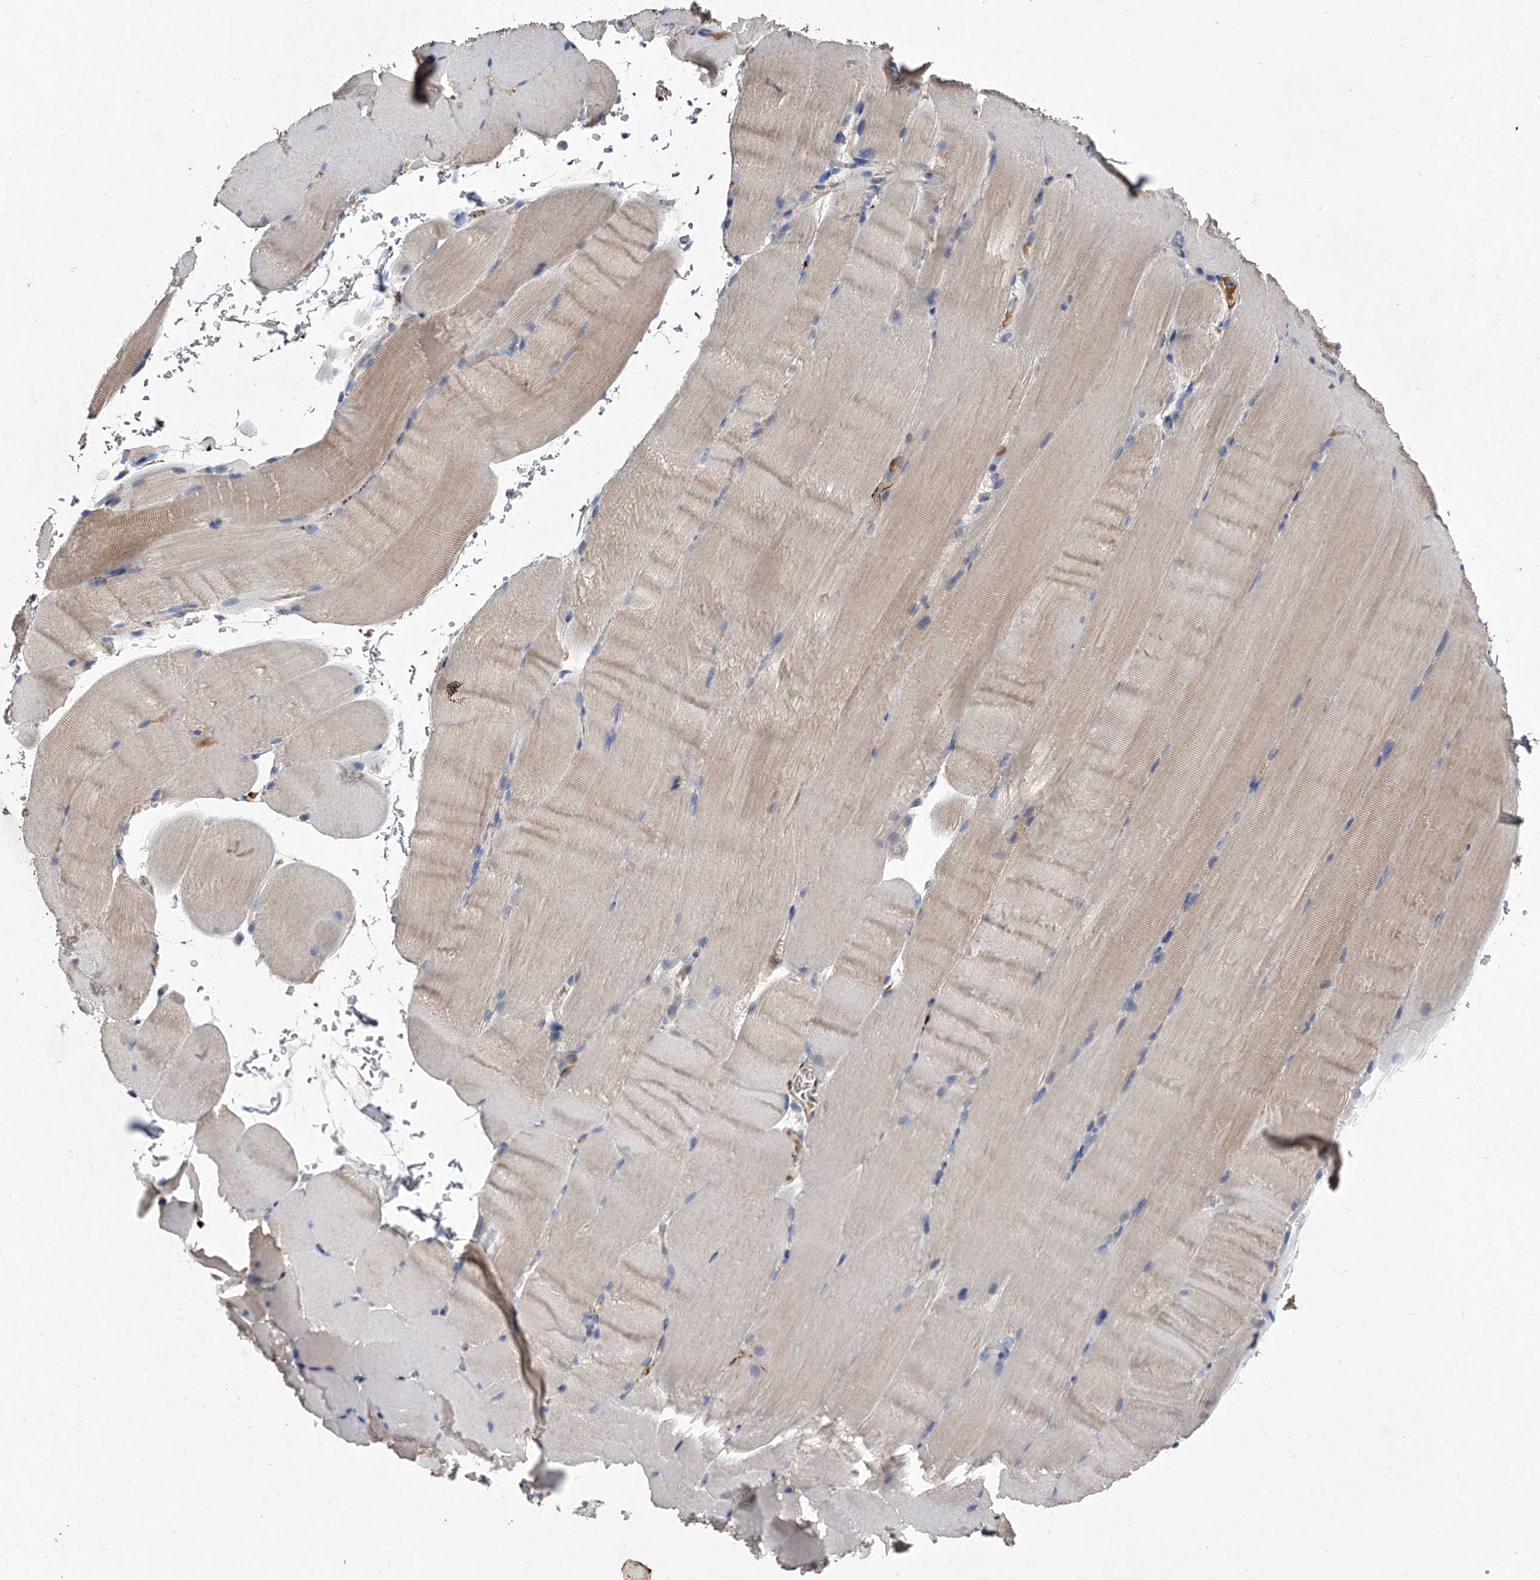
{"staining": {"intensity": "weak", "quantity": "25%-75%", "location": "cytoplasmic/membranous"}, "tissue": "skeletal muscle", "cell_type": "Myocytes", "image_type": "normal", "snomed": [{"axis": "morphology", "description": "Normal tissue, NOS"}, {"axis": "topography", "description": "Skeletal muscle"}, {"axis": "topography", "description": "Parathyroid gland"}], "caption": "Human skeletal muscle stained for a protein (brown) shows weak cytoplasmic/membranous positive staining in about 25%-75% of myocytes.", "gene": "C5", "patient": {"sex": "female", "age": 37}}